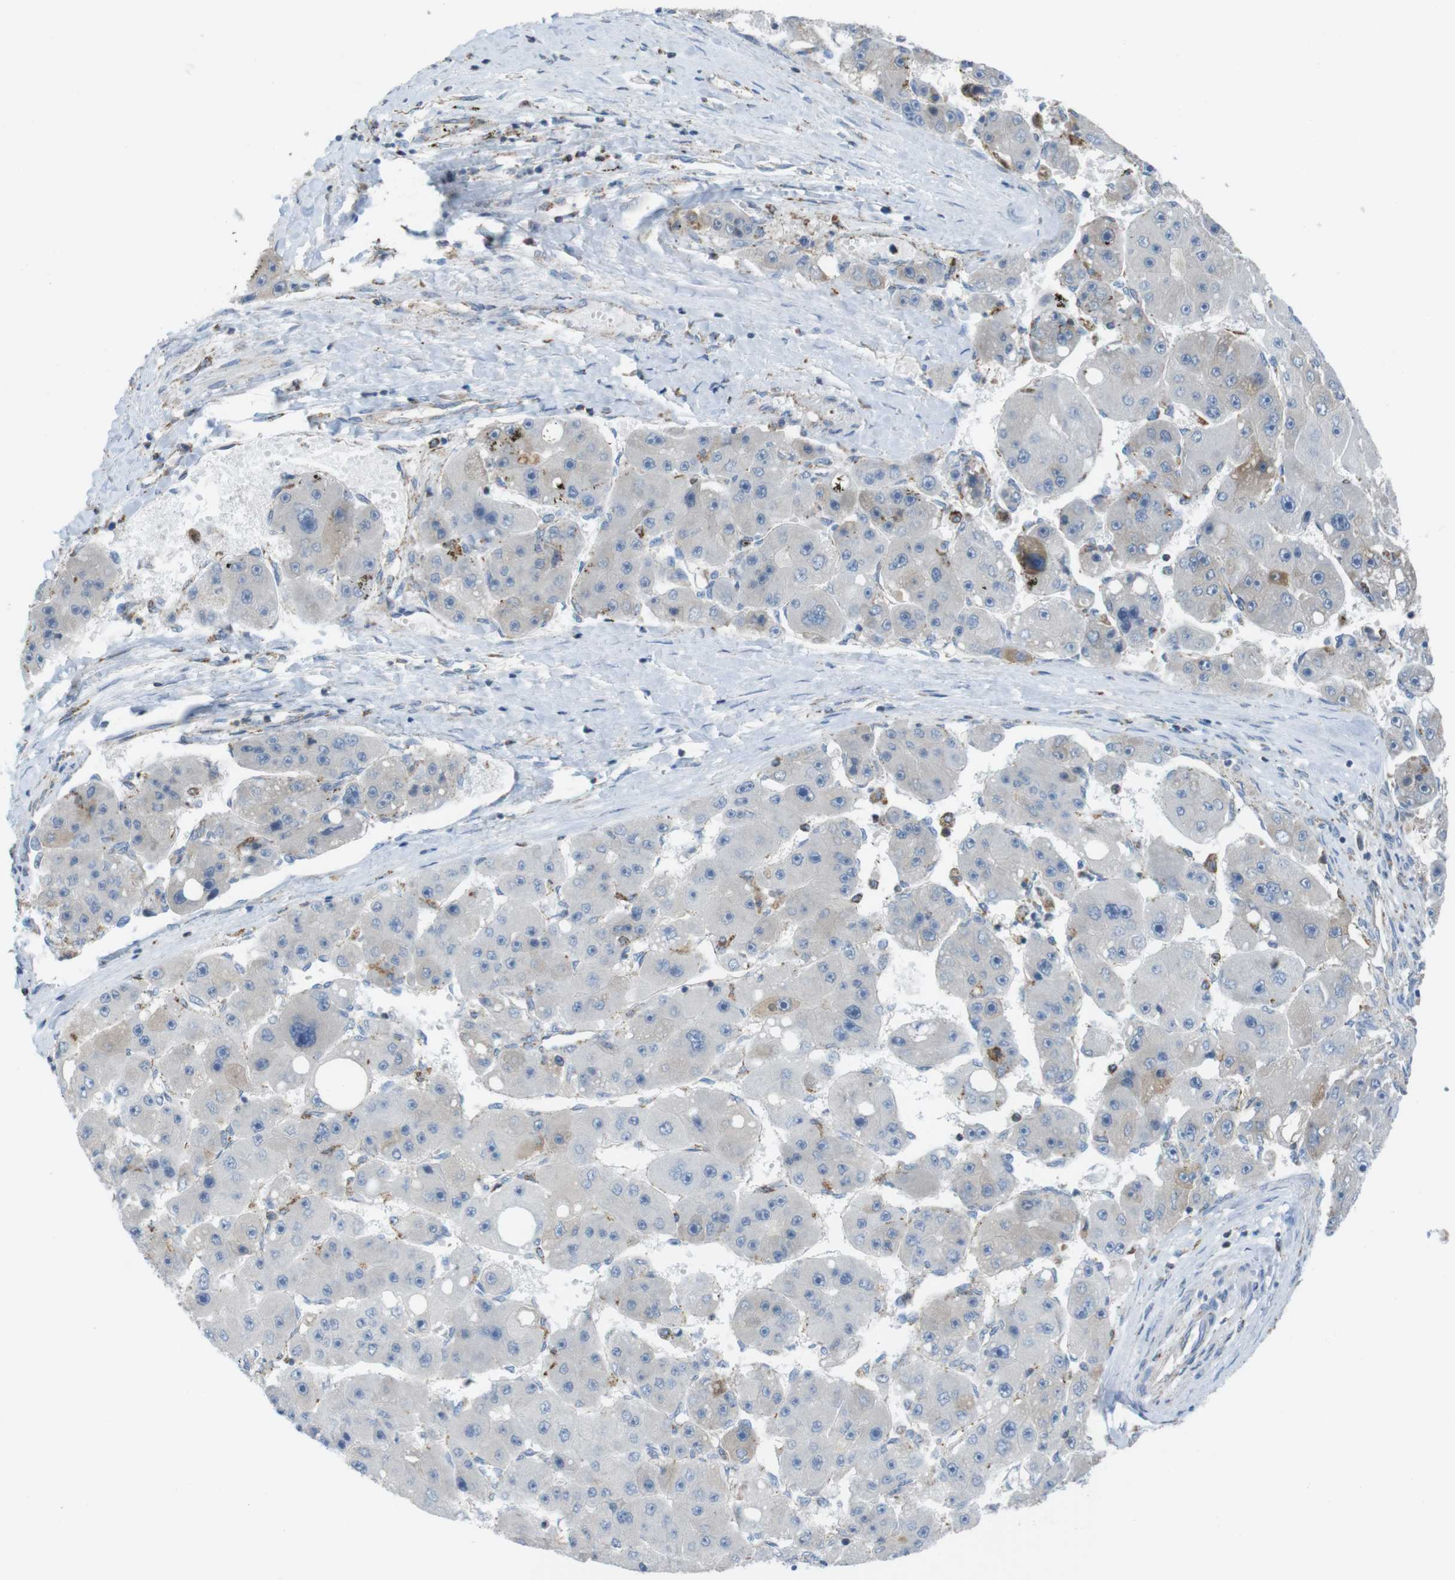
{"staining": {"intensity": "negative", "quantity": "none", "location": "none"}, "tissue": "liver cancer", "cell_type": "Tumor cells", "image_type": "cancer", "snomed": [{"axis": "morphology", "description": "Carcinoma, Hepatocellular, NOS"}, {"axis": "topography", "description": "Liver"}], "caption": "The immunohistochemistry (IHC) photomicrograph has no significant staining in tumor cells of hepatocellular carcinoma (liver) tissue. (DAB IHC, high magnification).", "gene": "GRIK2", "patient": {"sex": "female", "age": 61}}